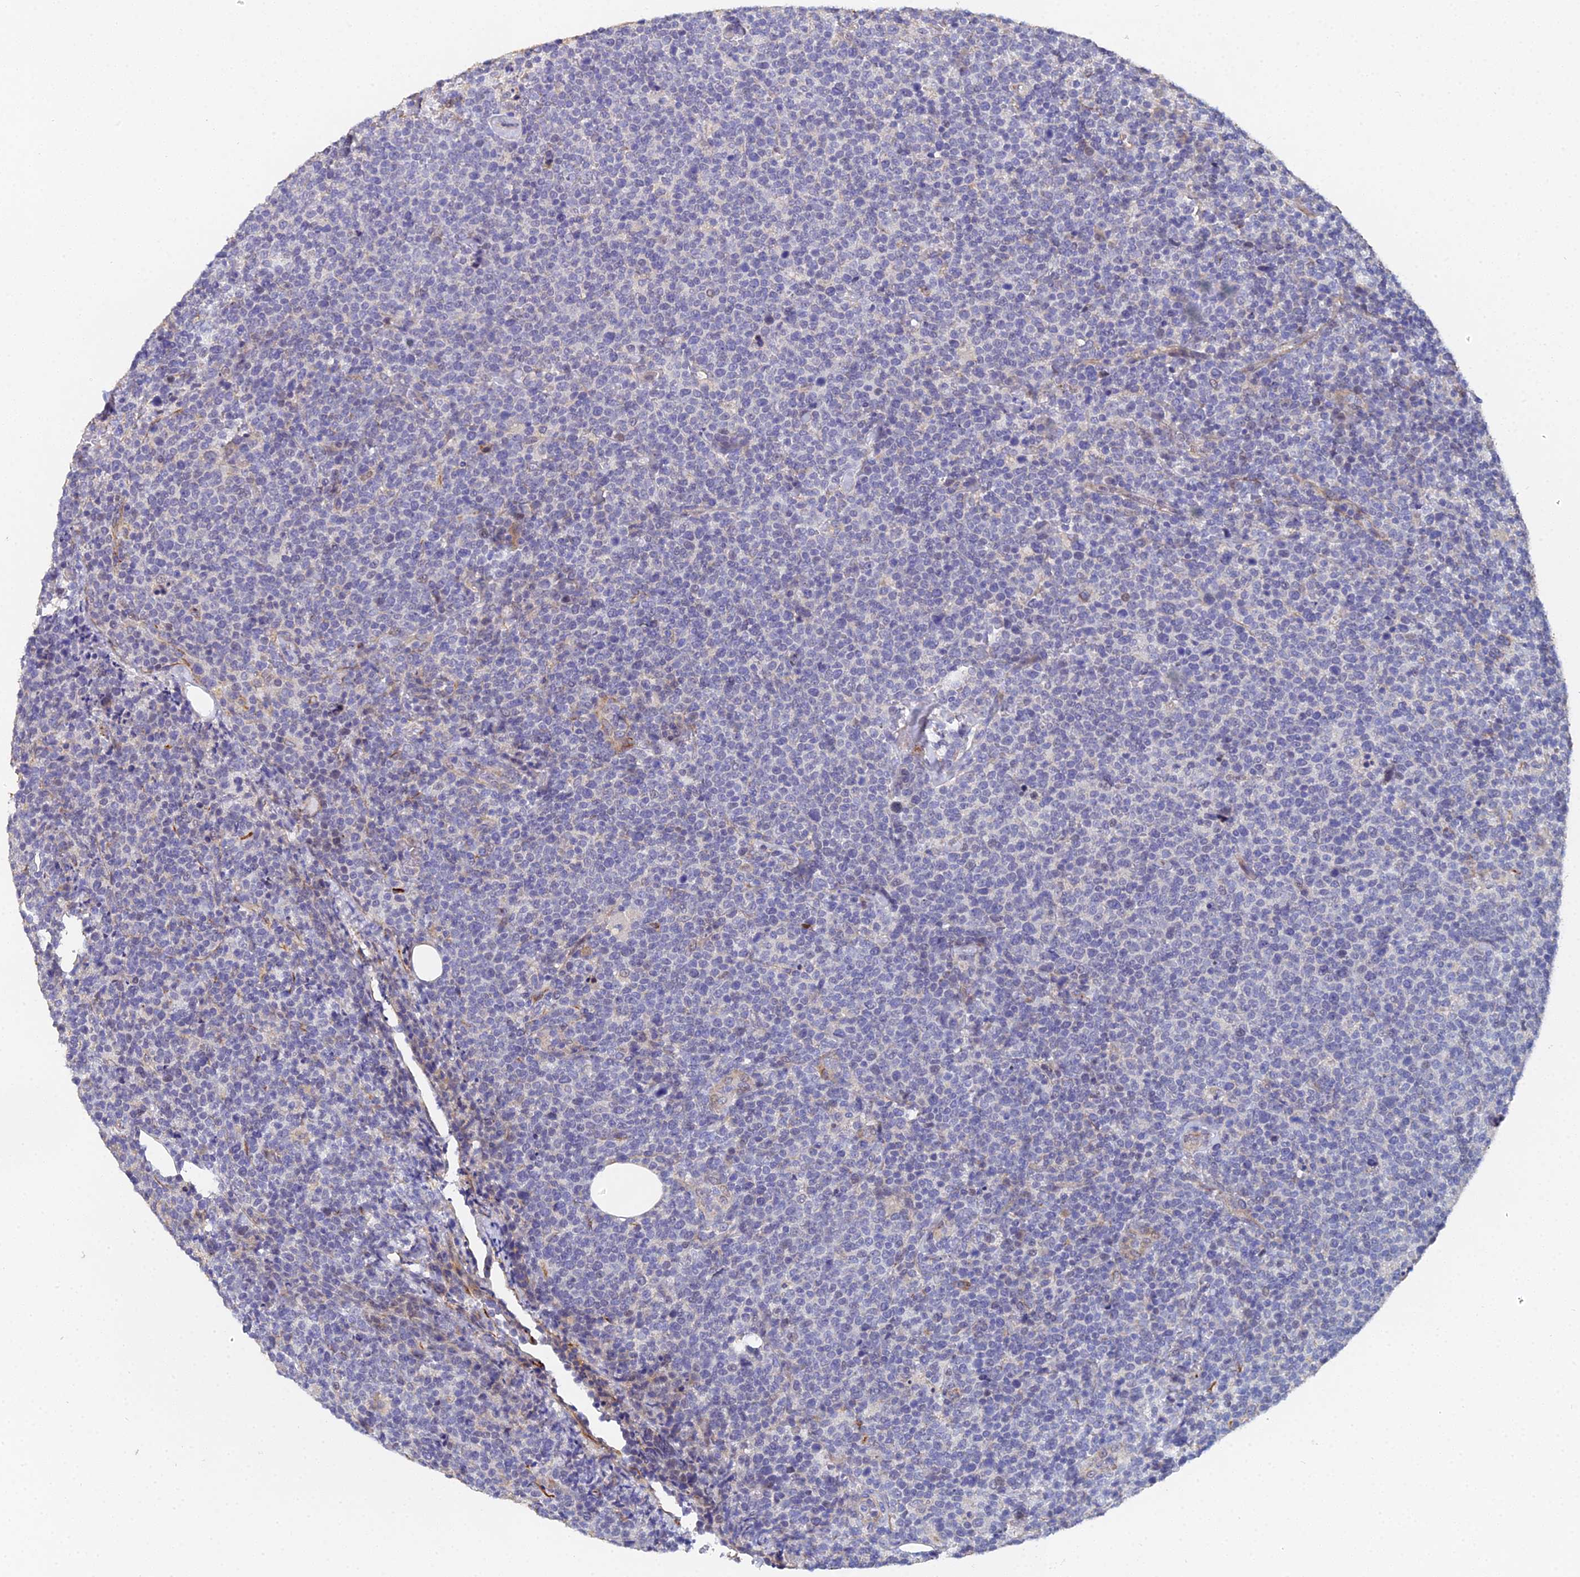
{"staining": {"intensity": "negative", "quantity": "none", "location": "none"}, "tissue": "lymphoma", "cell_type": "Tumor cells", "image_type": "cancer", "snomed": [{"axis": "morphology", "description": "Malignant lymphoma, non-Hodgkin's type, High grade"}, {"axis": "topography", "description": "Lymph node"}], "caption": "Tumor cells are negative for protein expression in human lymphoma.", "gene": "ENSG00000268674", "patient": {"sex": "male", "age": 61}}